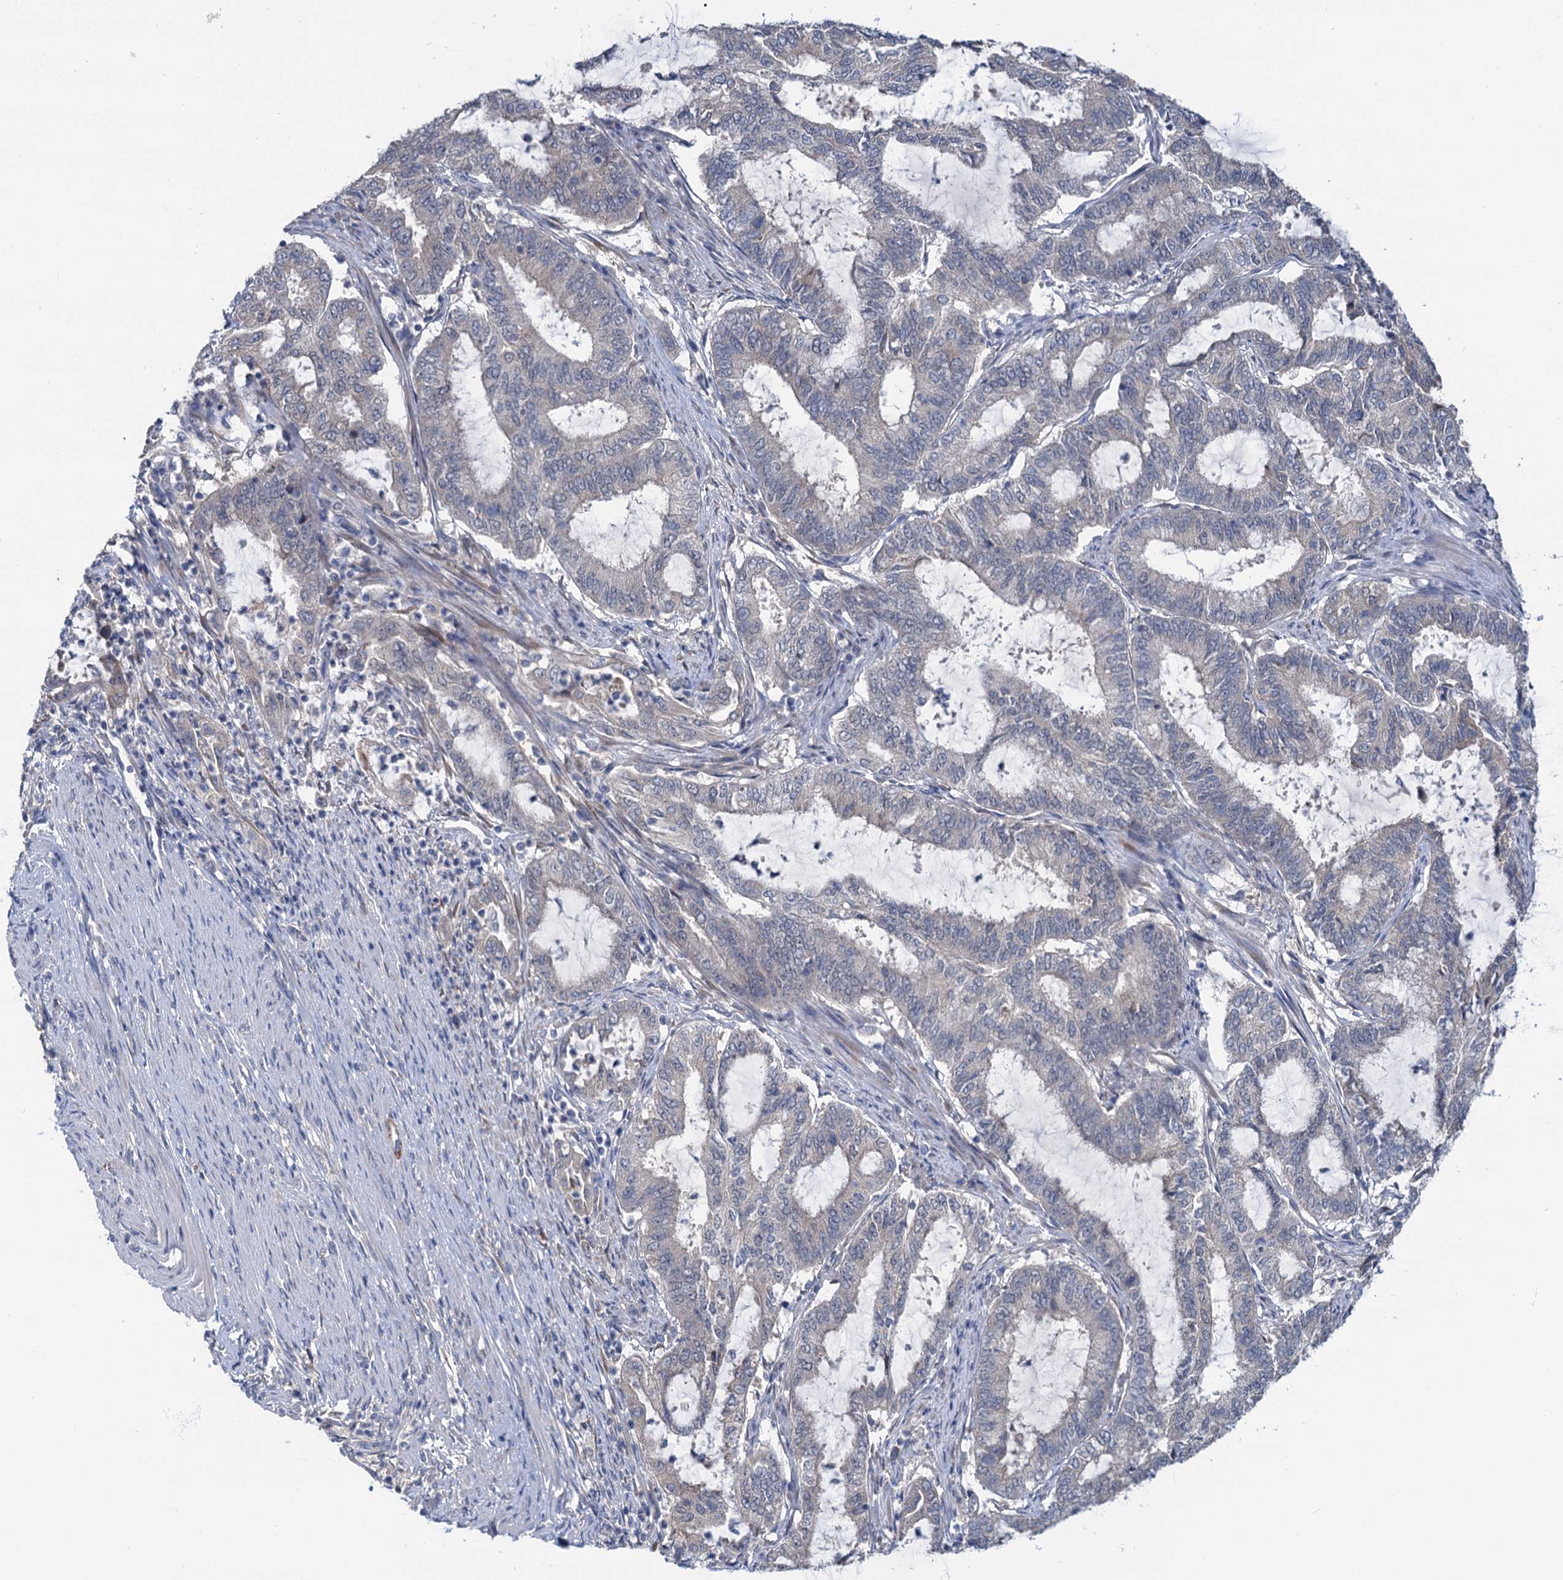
{"staining": {"intensity": "negative", "quantity": "none", "location": "none"}, "tissue": "endometrial cancer", "cell_type": "Tumor cells", "image_type": "cancer", "snomed": [{"axis": "morphology", "description": "Adenocarcinoma, NOS"}, {"axis": "topography", "description": "Endometrium"}], "caption": "Protein analysis of endometrial cancer demonstrates no significant staining in tumor cells.", "gene": "ANKRD42", "patient": {"sex": "female", "age": 51}}